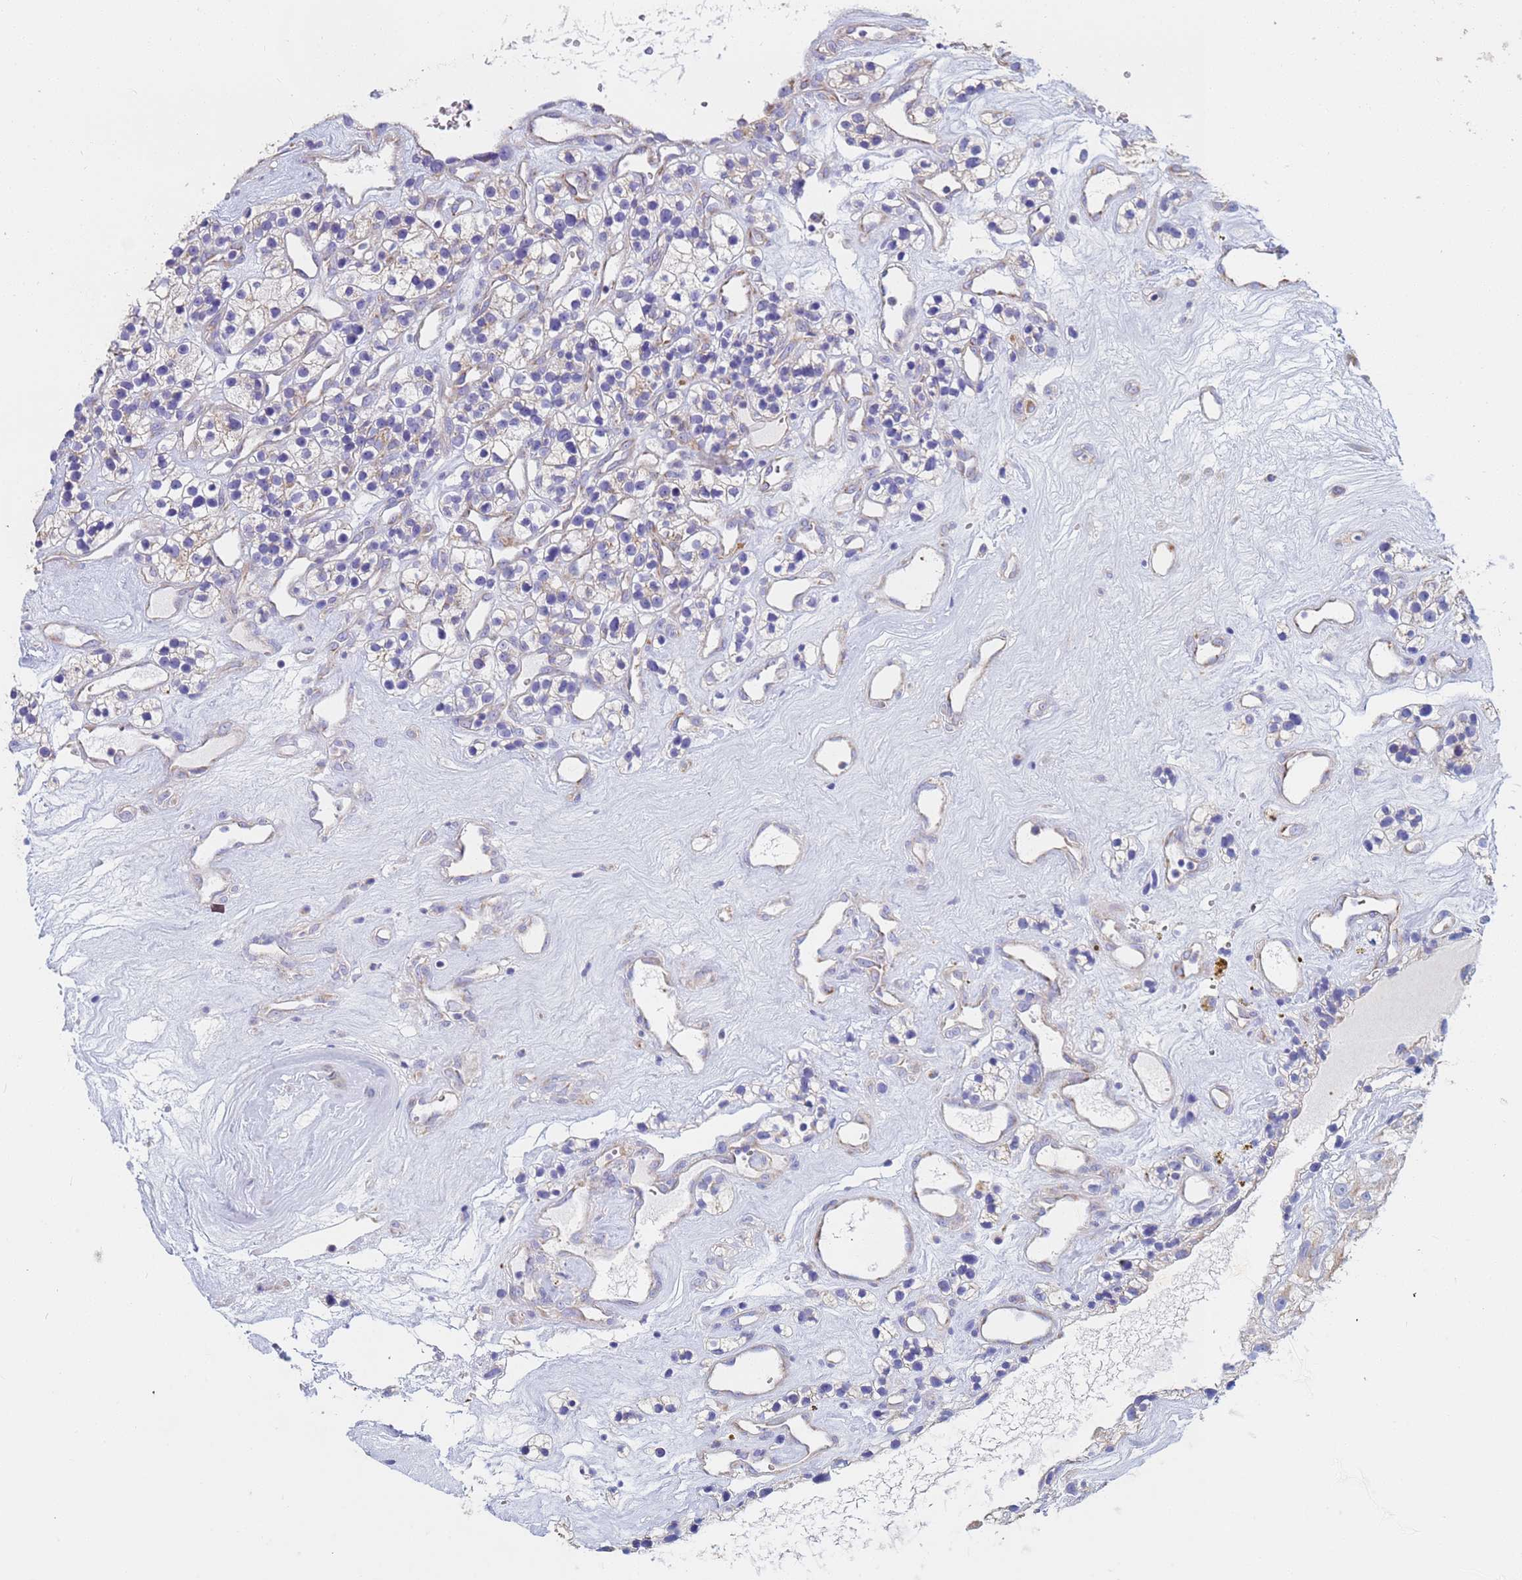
{"staining": {"intensity": "weak", "quantity": "<25%", "location": "cytoplasmic/membranous"}, "tissue": "renal cancer", "cell_type": "Tumor cells", "image_type": "cancer", "snomed": [{"axis": "morphology", "description": "Adenocarcinoma, NOS"}, {"axis": "topography", "description": "Kidney"}], "caption": "Tumor cells show no significant protein expression in adenocarcinoma (renal).", "gene": "UQCRH", "patient": {"sex": "female", "age": 57}}